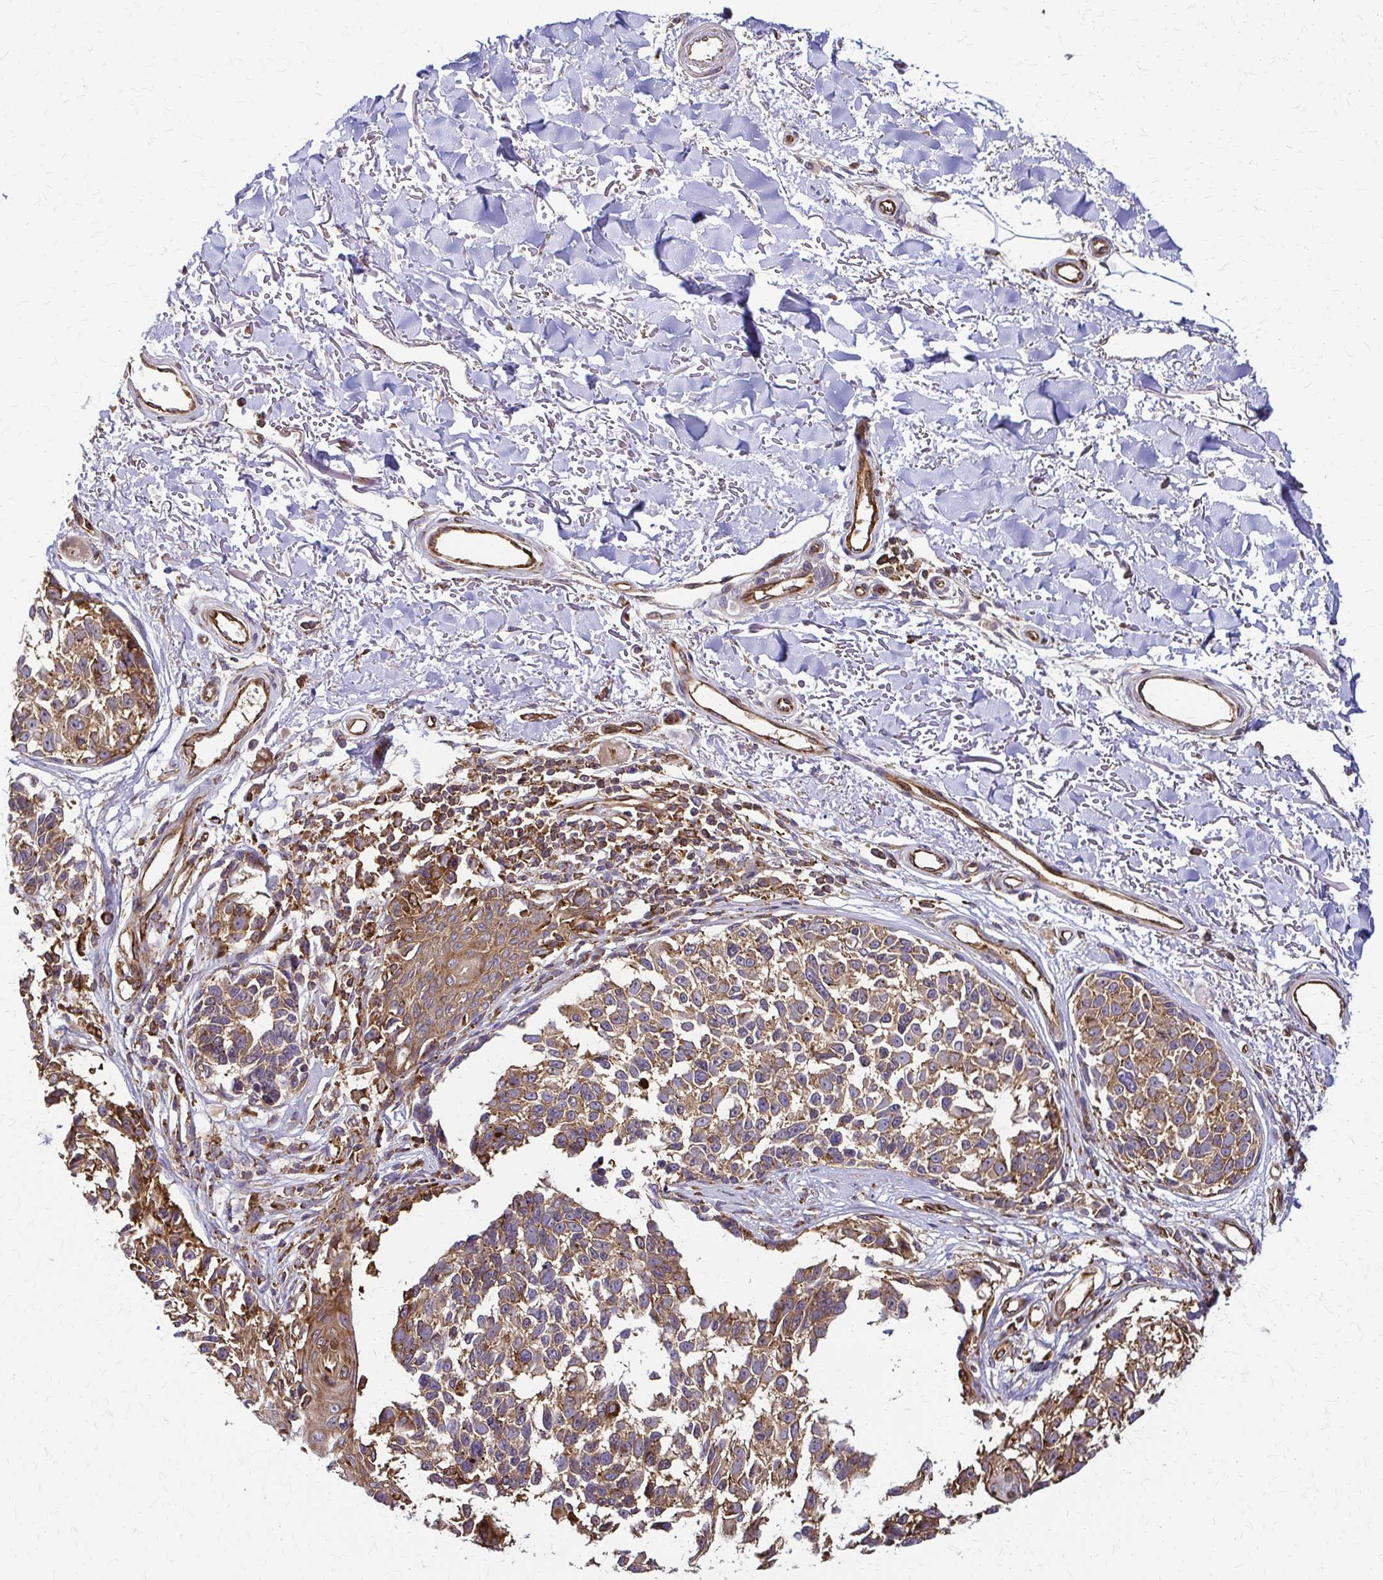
{"staining": {"intensity": "moderate", "quantity": ">75%", "location": "cytoplasmic/membranous"}, "tissue": "melanoma", "cell_type": "Tumor cells", "image_type": "cancer", "snomed": [{"axis": "morphology", "description": "Malignant melanoma, NOS"}, {"axis": "topography", "description": "Skin"}], "caption": "Malignant melanoma was stained to show a protein in brown. There is medium levels of moderate cytoplasmic/membranous expression in approximately >75% of tumor cells.", "gene": "WASF2", "patient": {"sex": "male", "age": 73}}